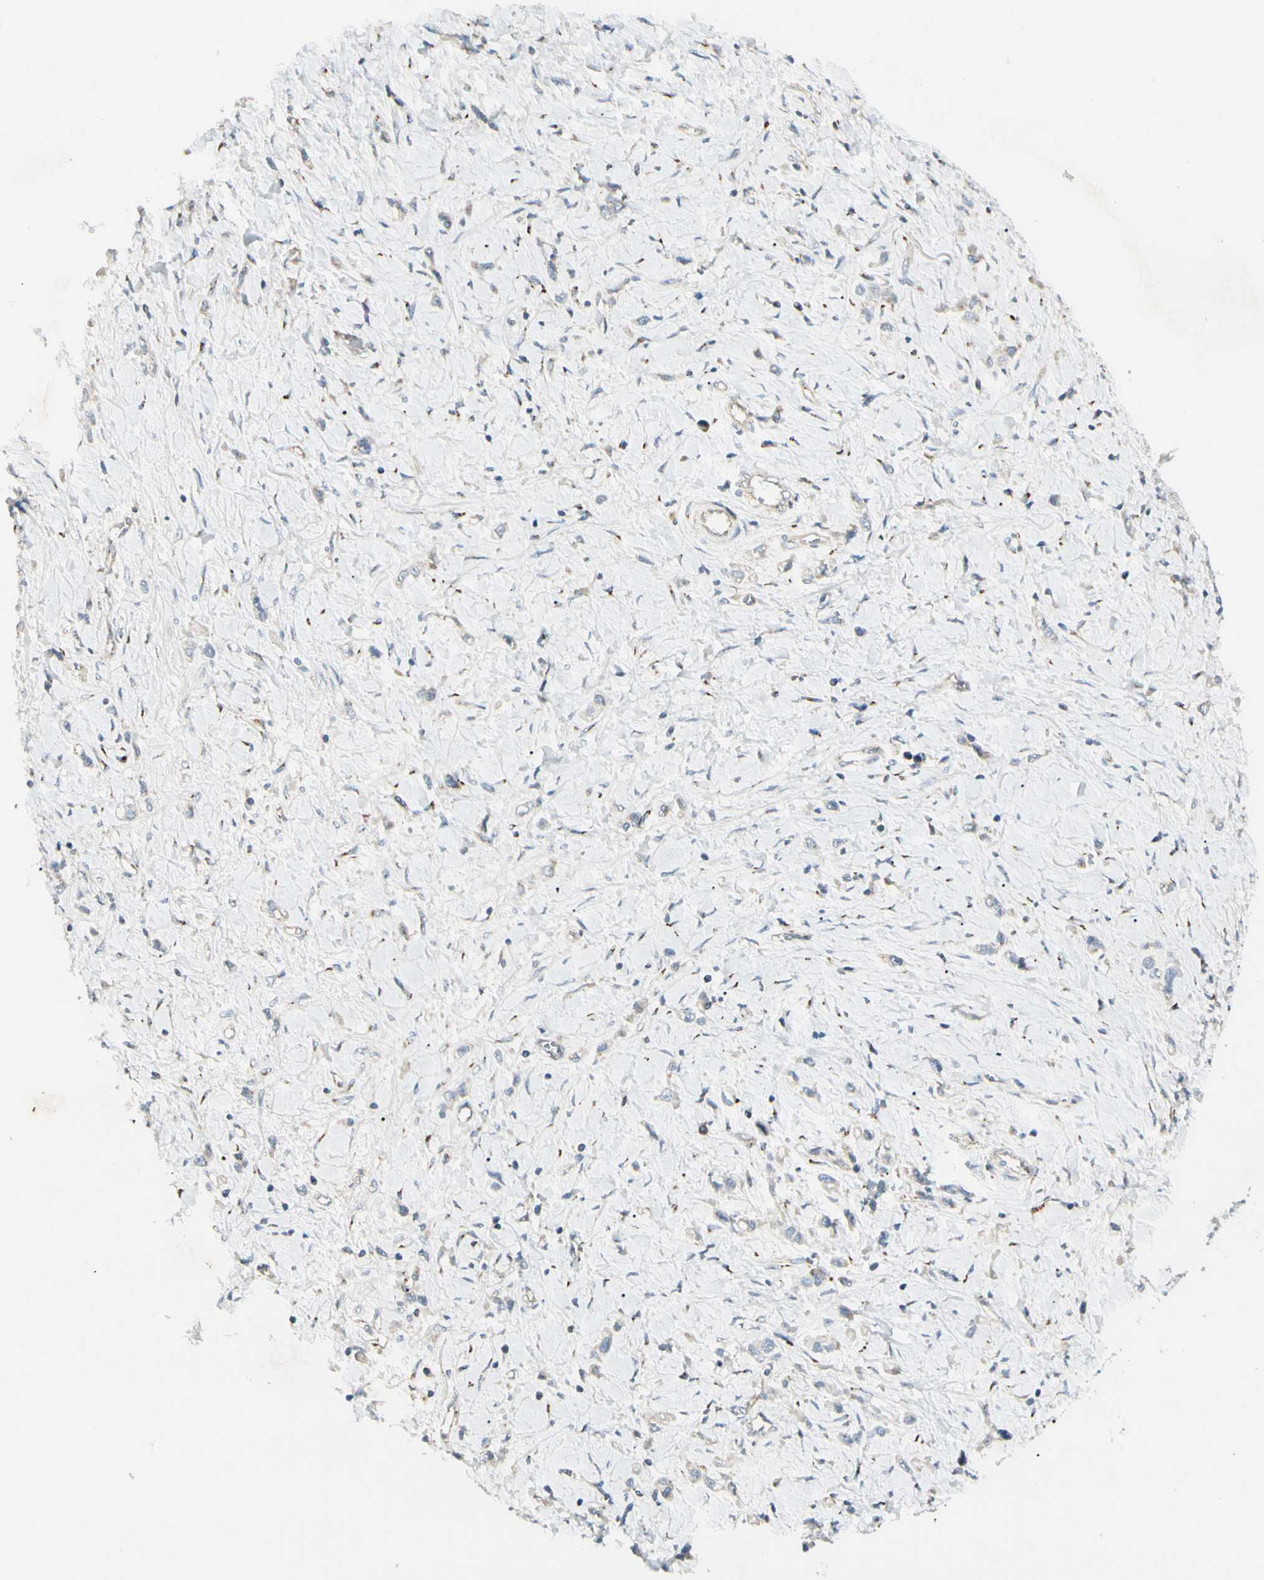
{"staining": {"intensity": "weak", "quantity": "<25%", "location": "cytoplasmic/membranous"}, "tissue": "stomach cancer", "cell_type": "Tumor cells", "image_type": "cancer", "snomed": [{"axis": "morphology", "description": "Normal tissue, NOS"}, {"axis": "morphology", "description": "Adenocarcinoma, NOS"}, {"axis": "topography", "description": "Stomach, upper"}, {"axis": "topography", "description": "Stomach"}], "caption": "An image of human stomach cancer (adenocarcinoma) is negative for staining in tumor cells. (Stains: DAB IHC with hematoxylin counter stain, Microscopy: brightfield microscopy at high magnification).", "gene": "ABCA3", "patient": {"sex": "female", "age": 65}}